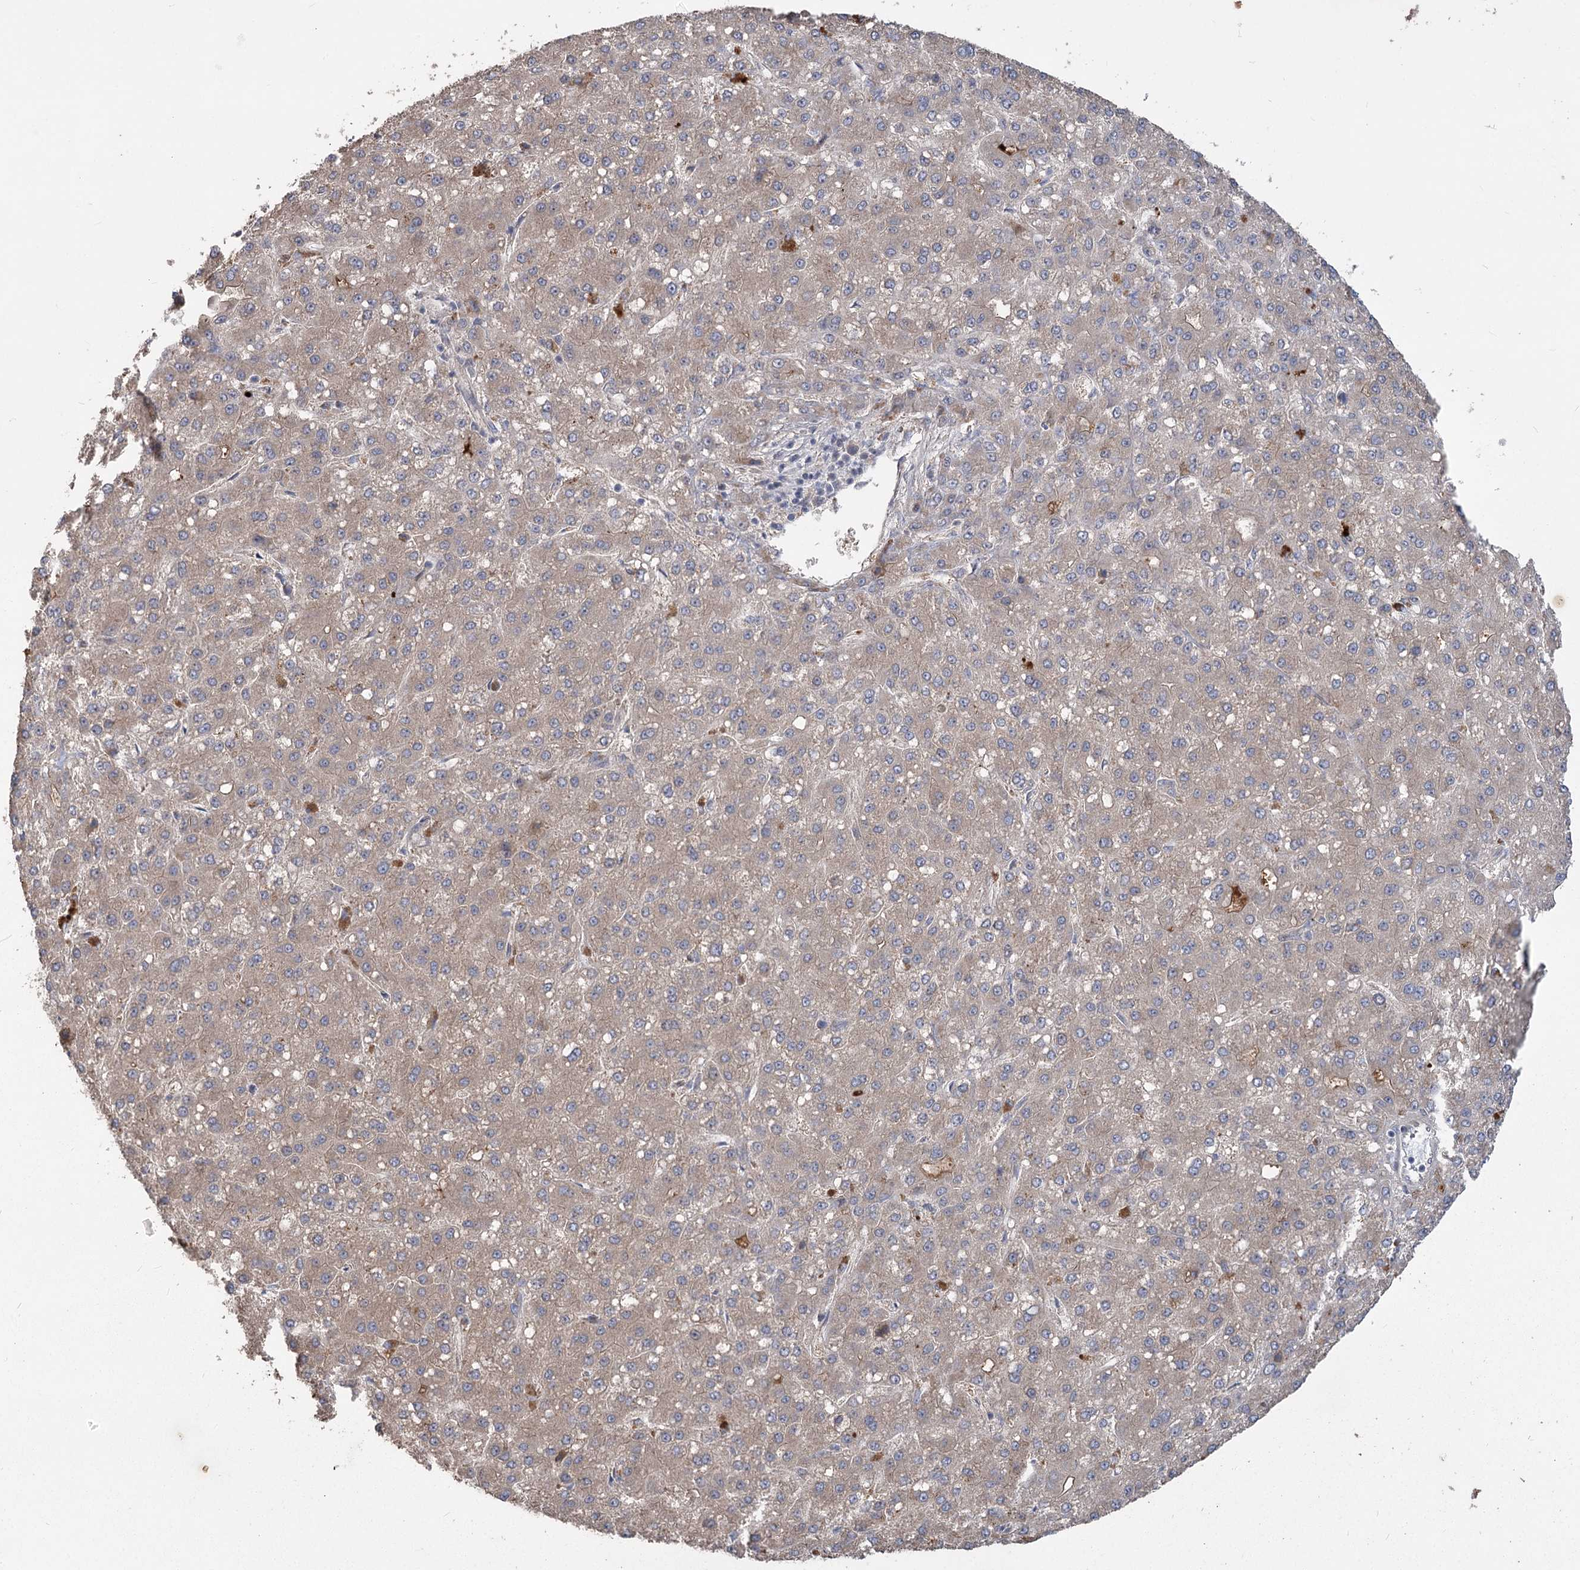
{"staining": {"intensity": "weak", "quantity": ">75%", "location": "cytoplasmic/membranous"}, "tissue": "liver cancer", "cell_type": "Tumor cells", "image_type": "cancer", "snomed": [{"axis": "morphology", "description": "Carcinoma, Hepatocellular, NOS"}, {"axis": "topography", "description": "Liver"}], "caption": "Immunohistochemical staining of liver cancer demonstrates weak cytoplasmic/membranous protein positivity in approximately >75% of tumor cells.", "gene": "RIN2", "patient": {"sex": "male", "age": 67}}